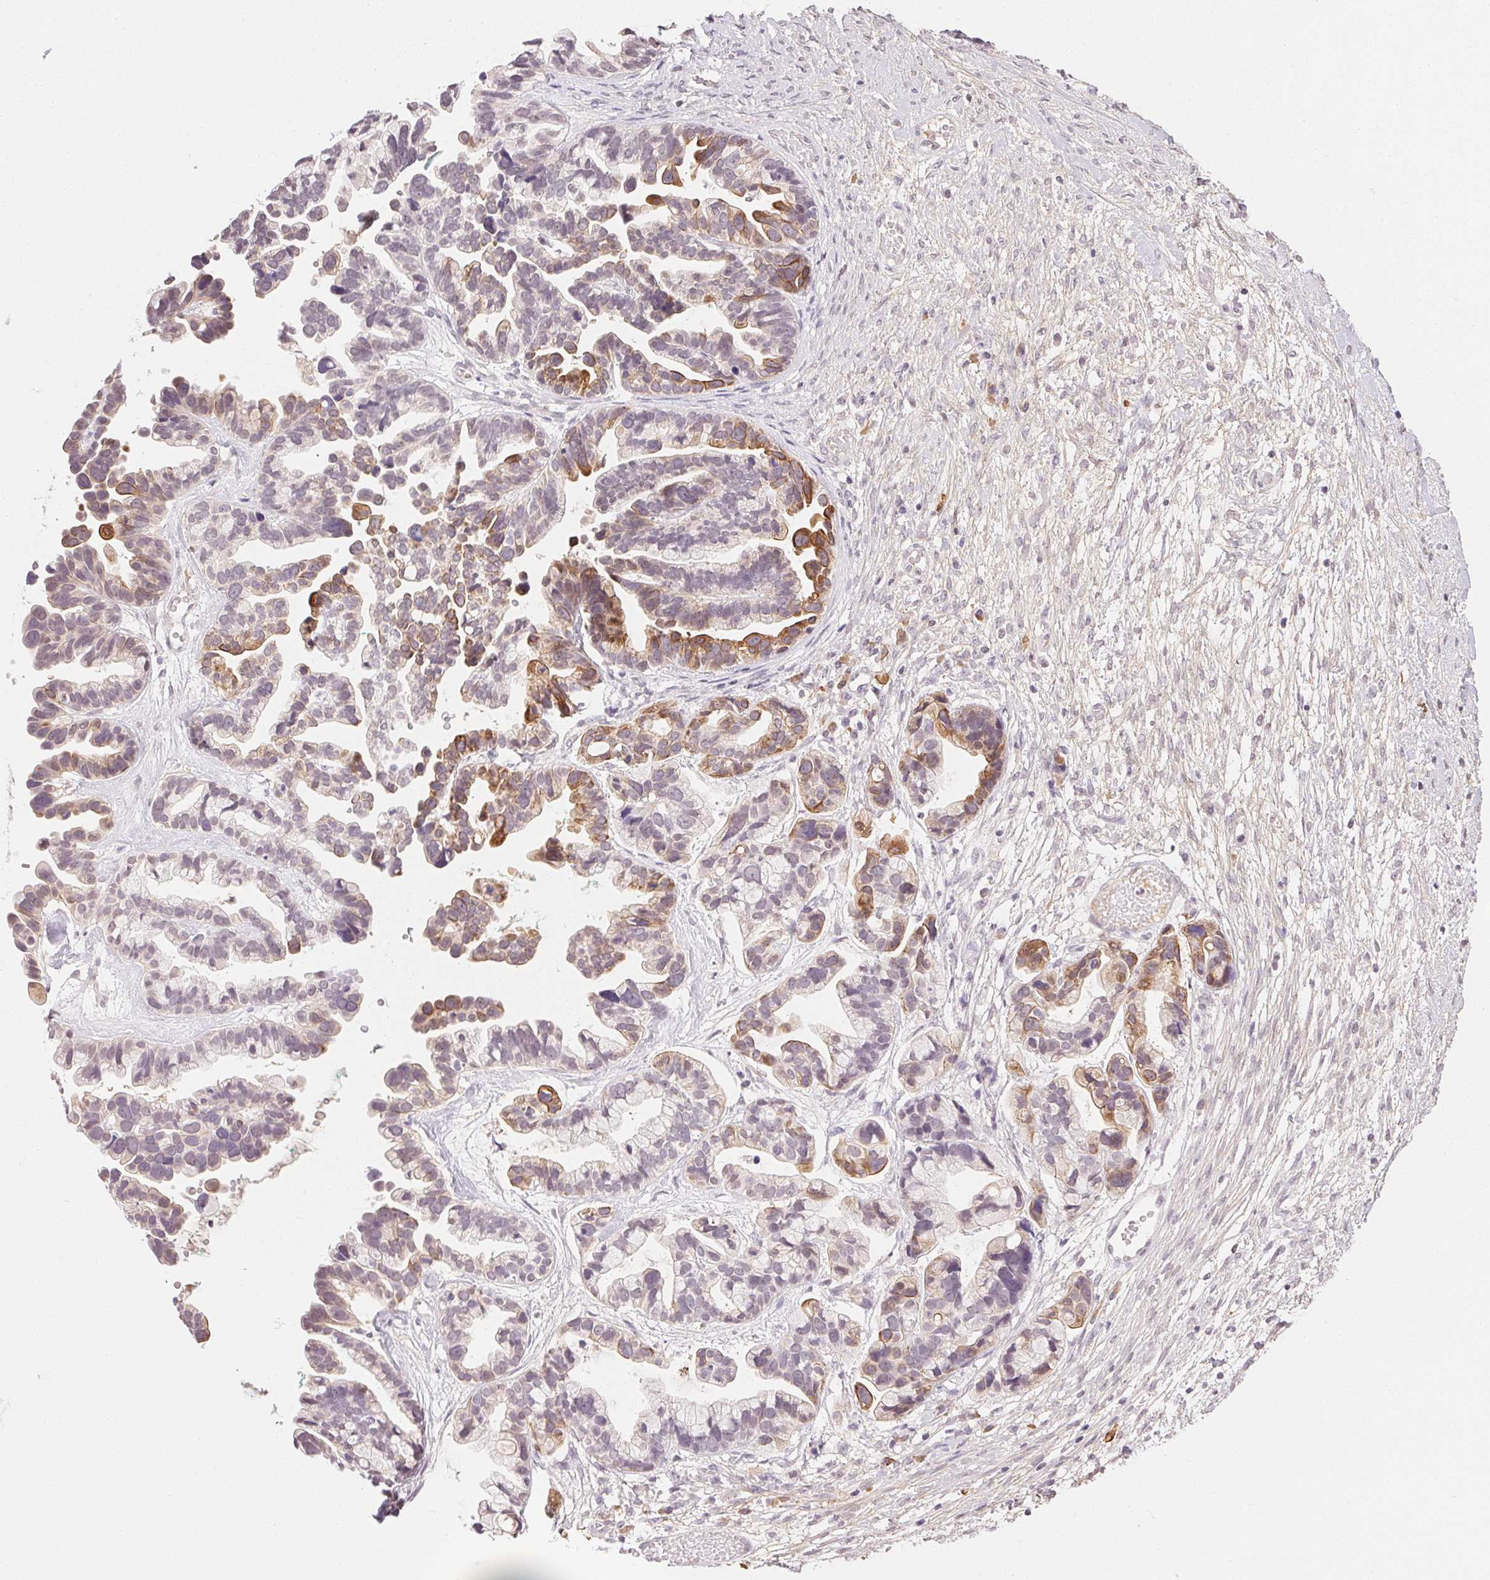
{"staining": {"intensity": "moderate", "quantity": "25%-75%", "location": "cytoplasmic/membranous"}, "tissue": "ovarian cancer", "cell_type": "Tumor cells", "image_type": "cancer", "snomed": [{"axis": "morphology", "description": "Cystadenocarcinoma, serous, NOS"}, {"axis": "topography", "description": "Ovary"}], "caption": "Immunohistochemical staining of human ovarian cancer (serous cystadenocarcinoma) displays moderate cytoplasmic/membranous protein staining in about 25%-75% of tumor cells.", "gene": "FNDC4", "patient": {"sex": "female", "age": 56}}